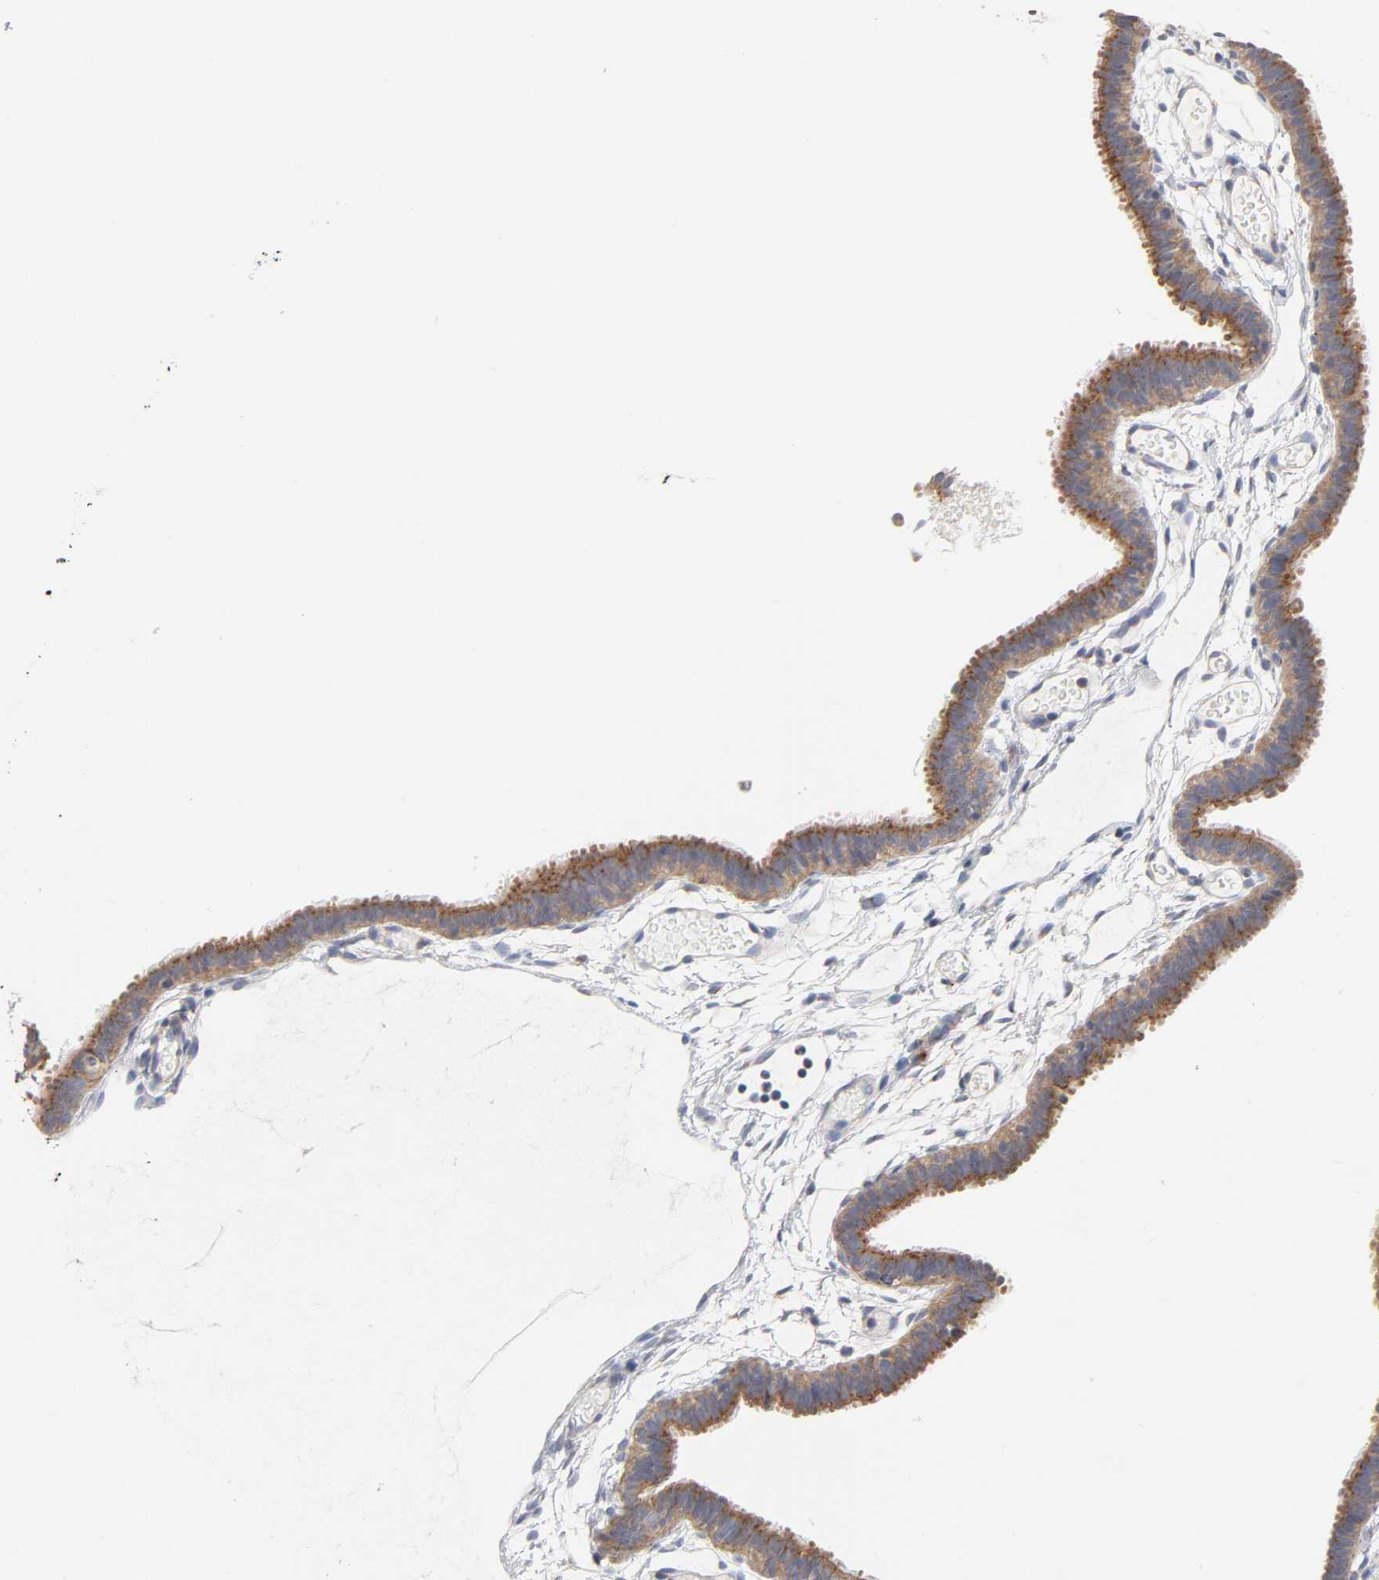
{"staining": {"intensity": "moderate", "quantity": ">75%", "location": "cytoplasmic/membranous"}, "tissue": "fallopian tube", "cell_type": "Glandular cells", "image_type": "normal", "snomed": [{"axis": "morphology", "description": "Normal tissue, NOS"}, {"axis": "topography", "description": "Fallopian tube"}], "caption": "Brown immunohistochemical staining in normal fallopian tube reveals moderate cytoplasmic/membranous staining in approximately >75% of glandular cells. Ihc stains the protein of interest in brown and the nuclei are stained blue.", "gene": "C17orf75", "patient": {"sex": "female", "age": 29}}